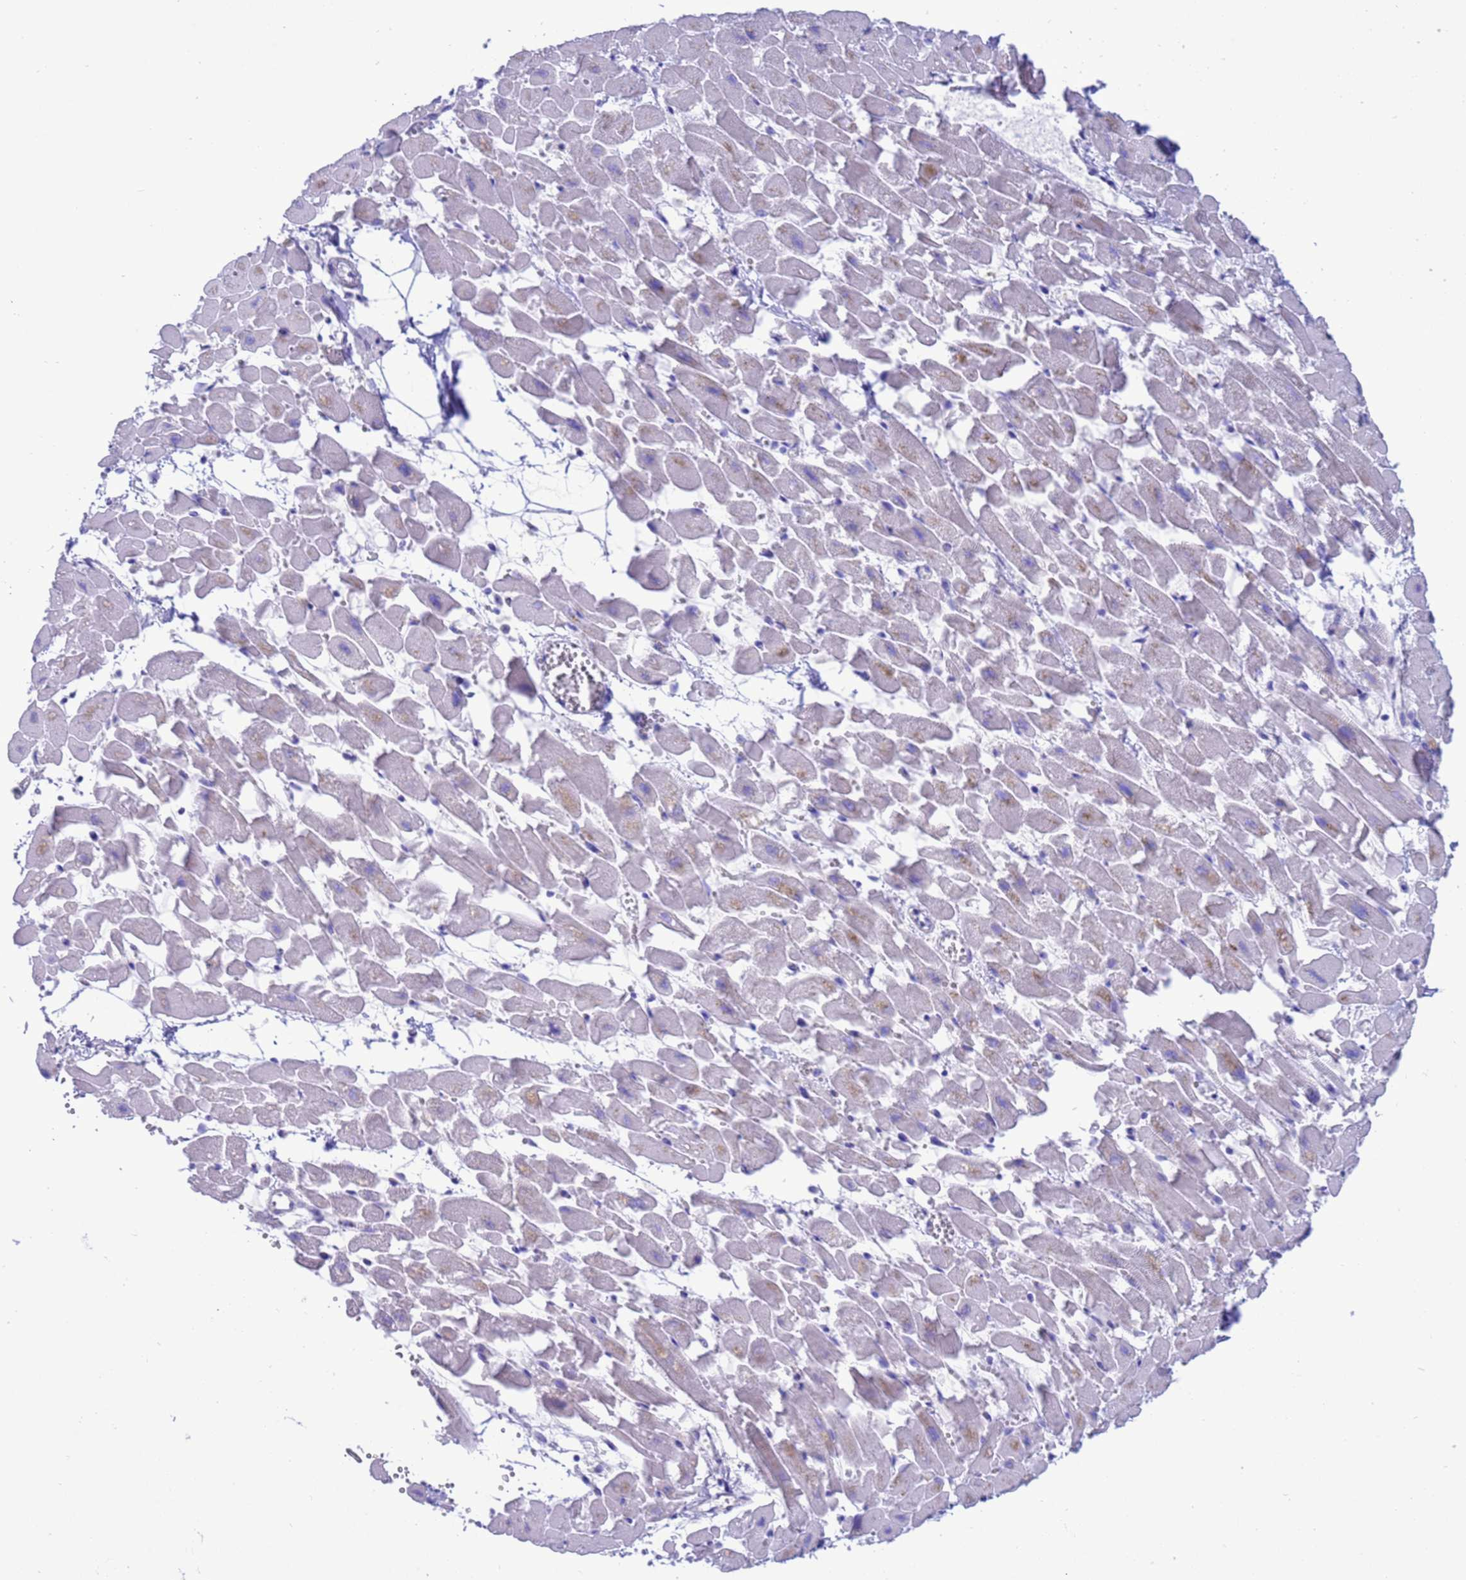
{"staining": {"intensity": "negative", "quantity": "none", "location": "none"}, "tissue": "heart muscle", "cell_type": "Cardiomyocytes", "image_type": "normal", "snomed": [{"axis": "morphology", "description": "Normal tissue, NOS"}, {"axis": "topography", "description": "Heart"}], "caption": "An immunohistochemistry histopathology image of unremarkable heart muscle is shown. There is no staining in cardiomyocytes of heart muscle. The staining was performed using DAB to visualize the protein expression in brown, while the nuclei were stained in blue with hematoxylin (Magnification: 20x).", "gene": "GSTM1", "patient": {"sex": "female", "age": 64}}